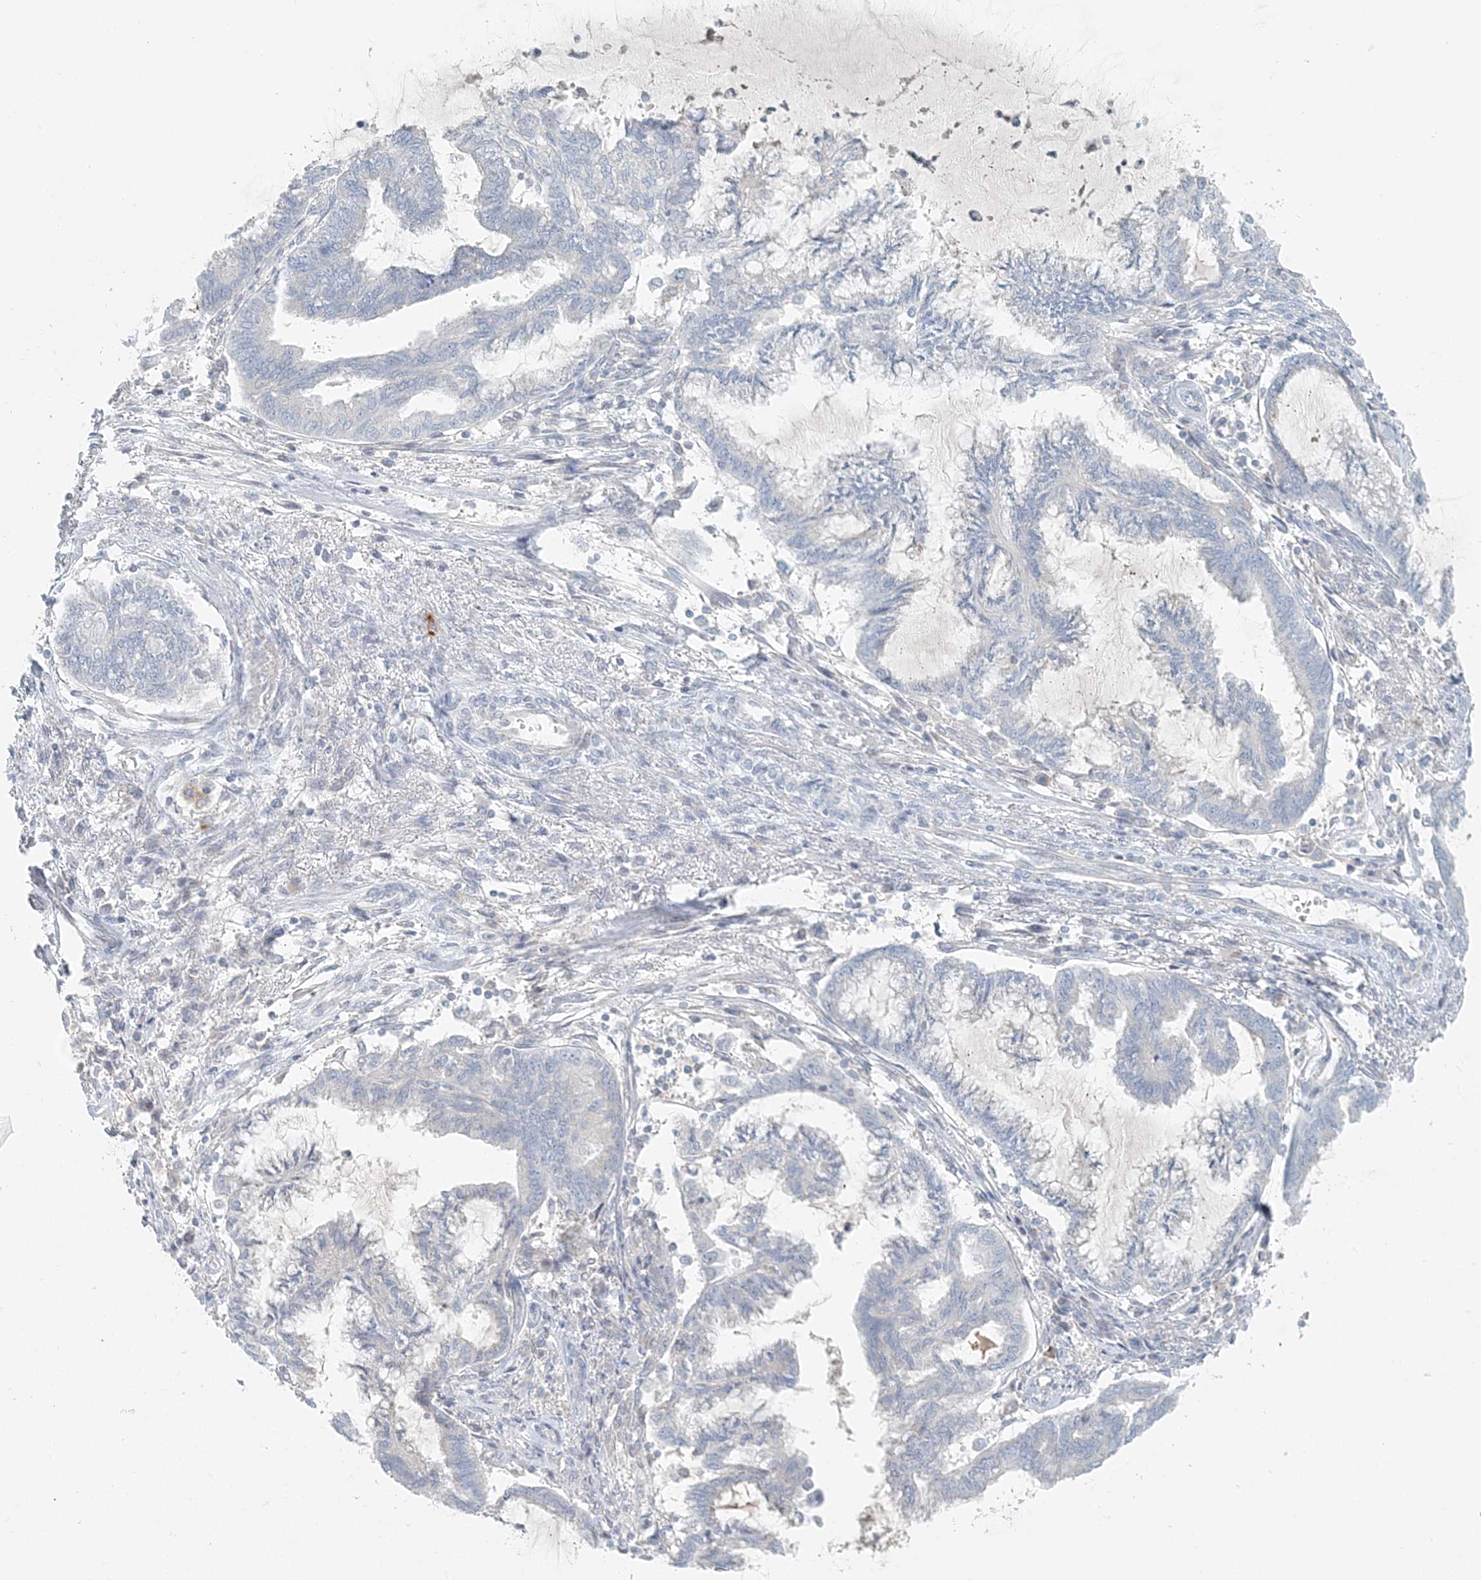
{"staining": {"intensity": "negative", "quantity": "none", "location": "none"}, "tissue": "endometrial cancer", "cell_type": "Tumor cells", "image_type": "cancer", "snomed": [{"axis": "morphology", "description": "Adenocarcinoma, NOS"}, {"axis": "topography", "description": "Endometrium"}], "caption": "An image of endometrial adenocarcinoma stained for a protein shows no brown staining in tumor cells. (IHC, brightfield microscopy, high magnification).", "gene": "NAA11", "patient": {"sex": "female", "age": 86}}